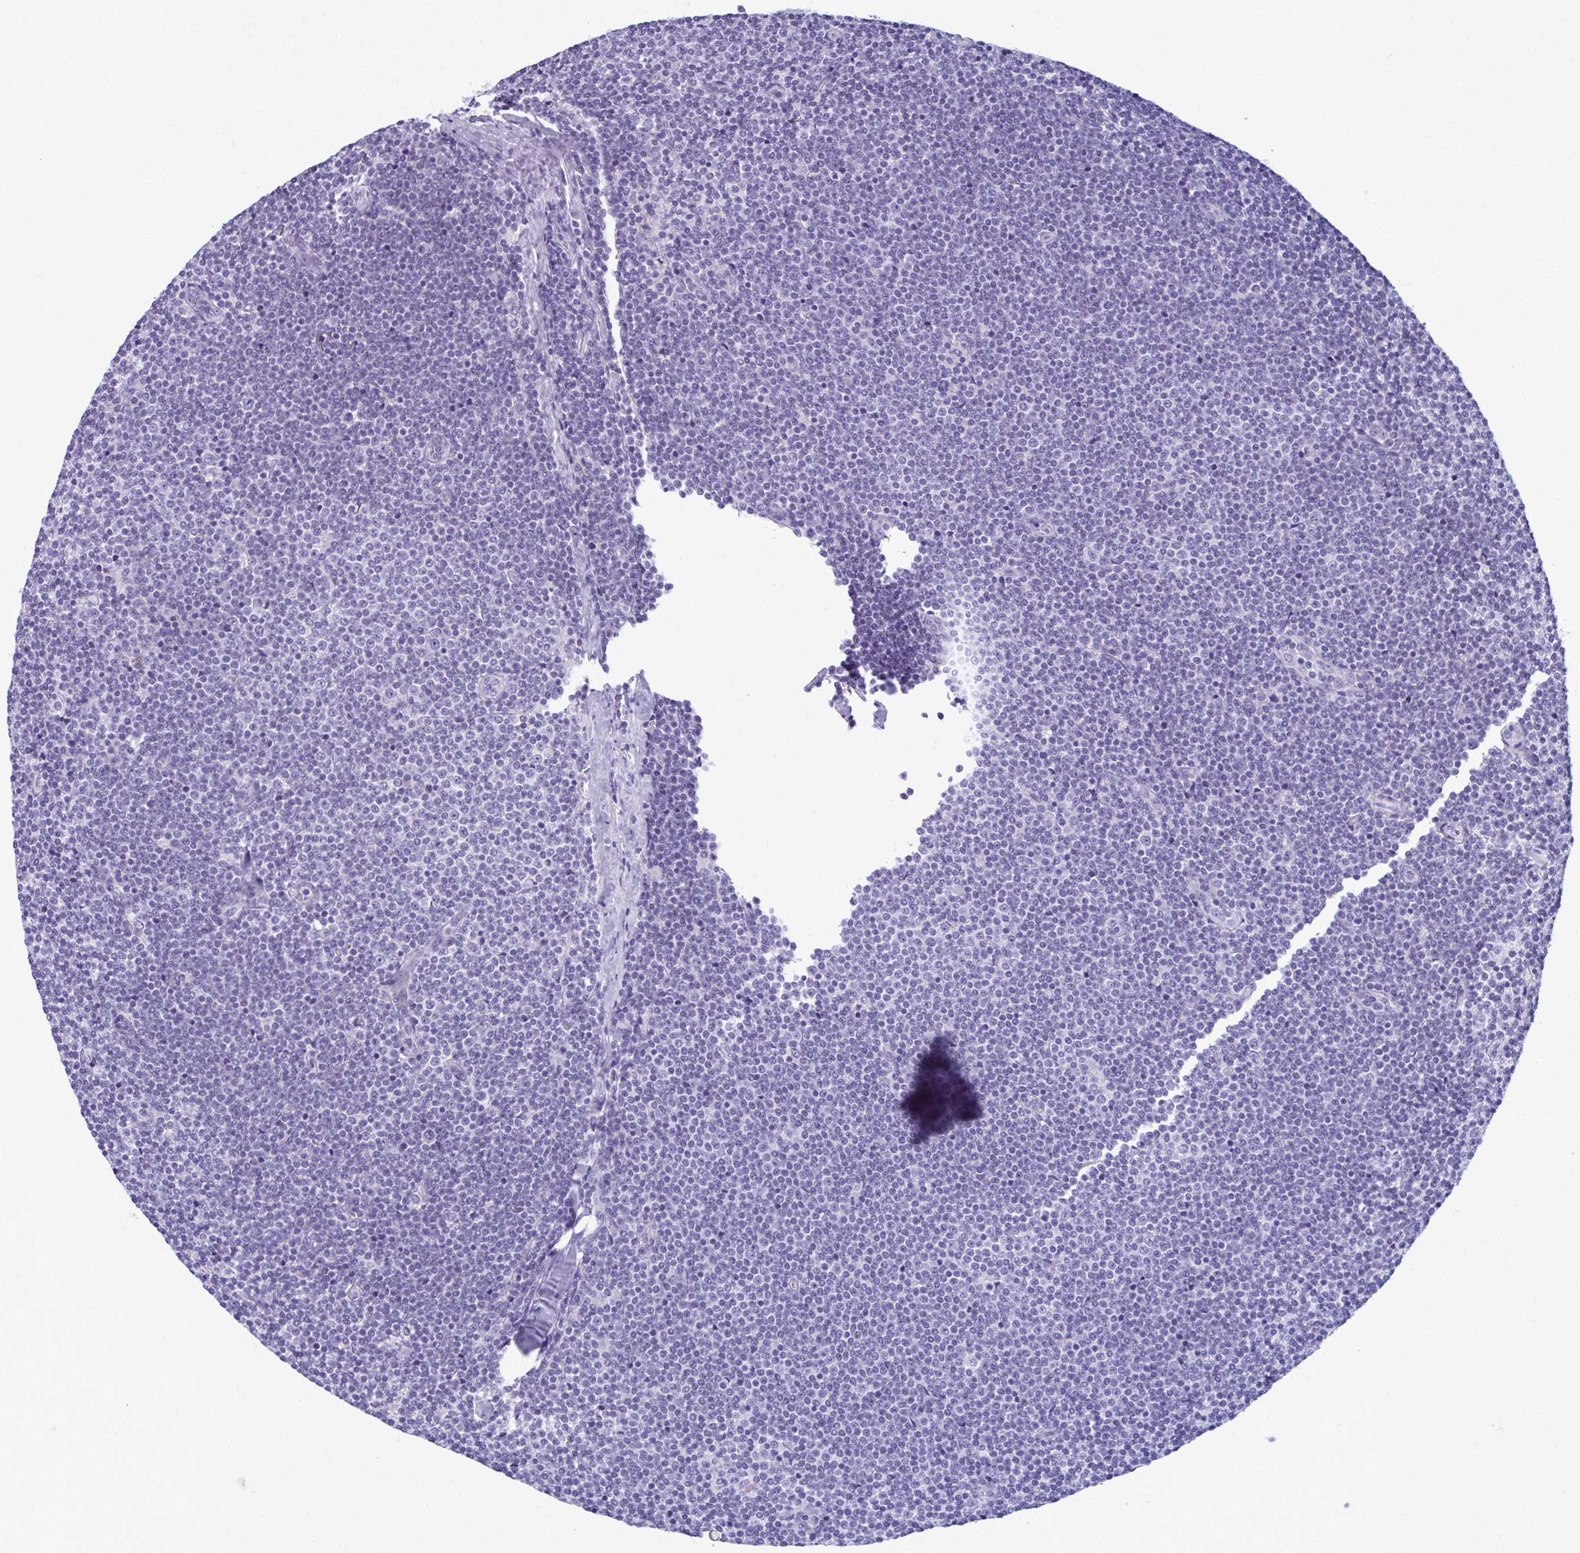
{"staining": {"intensity": "negative", "quantity": "none", "location": "none"}, "tissue": "lymphoma", "cell_type": "Tumor cells", "image_type": "cancer", "snomed": [{"axis": "morphology", "description": "Malignant lymphoma, non-Hodgkin's type, Low grade"}, {"axis": "topography", "description": "Lymph node"}], "caption": "IHC micrograph of low-grade malignant lymphoma, non-Hodgkin's type stained for a protein (brown), which displays no positivity in tumor cells.", "gene": "MPLKIP", "patient": {"sex": "male", "age": 48}}